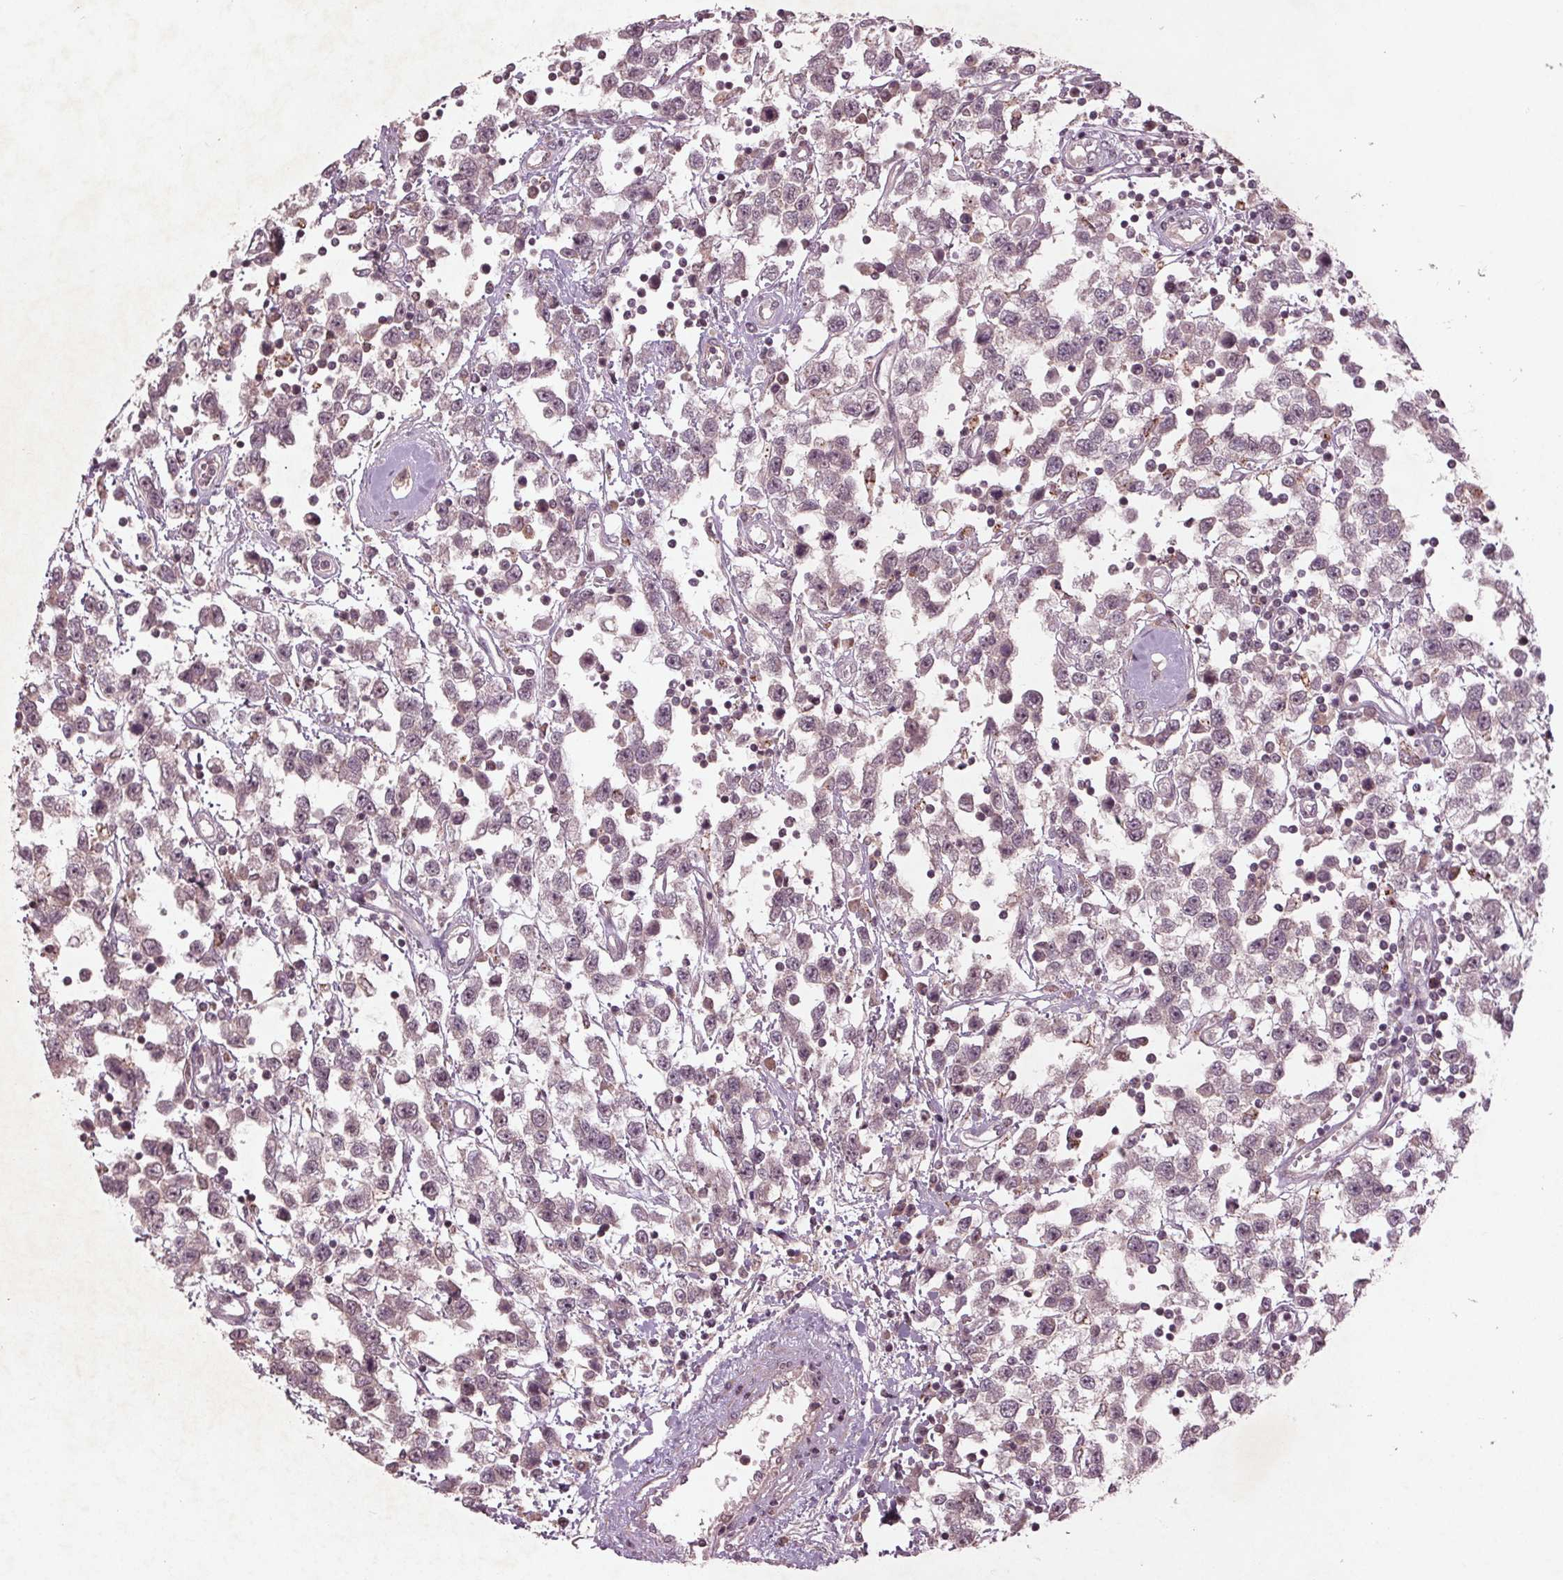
{"staining": {"intensity": "weak", "quantity": "<25%", "location": "cytoplasmic/membranous"}, "tissue": "testis cancer", "cell_type": "Tumor cells", "image_type": "cancer", "snomed": [{"axis": "morphology", "description": "Seminoma, NOS"}, {"axis": "topography", "description": "Testis"}], "caption": "This is an immunohistochemistry photomicrograph of human seminoma (testis). There is no staining in tumor cells.", "gene": "CDKL4", "patient": {"sex": "male", "age": 34}}